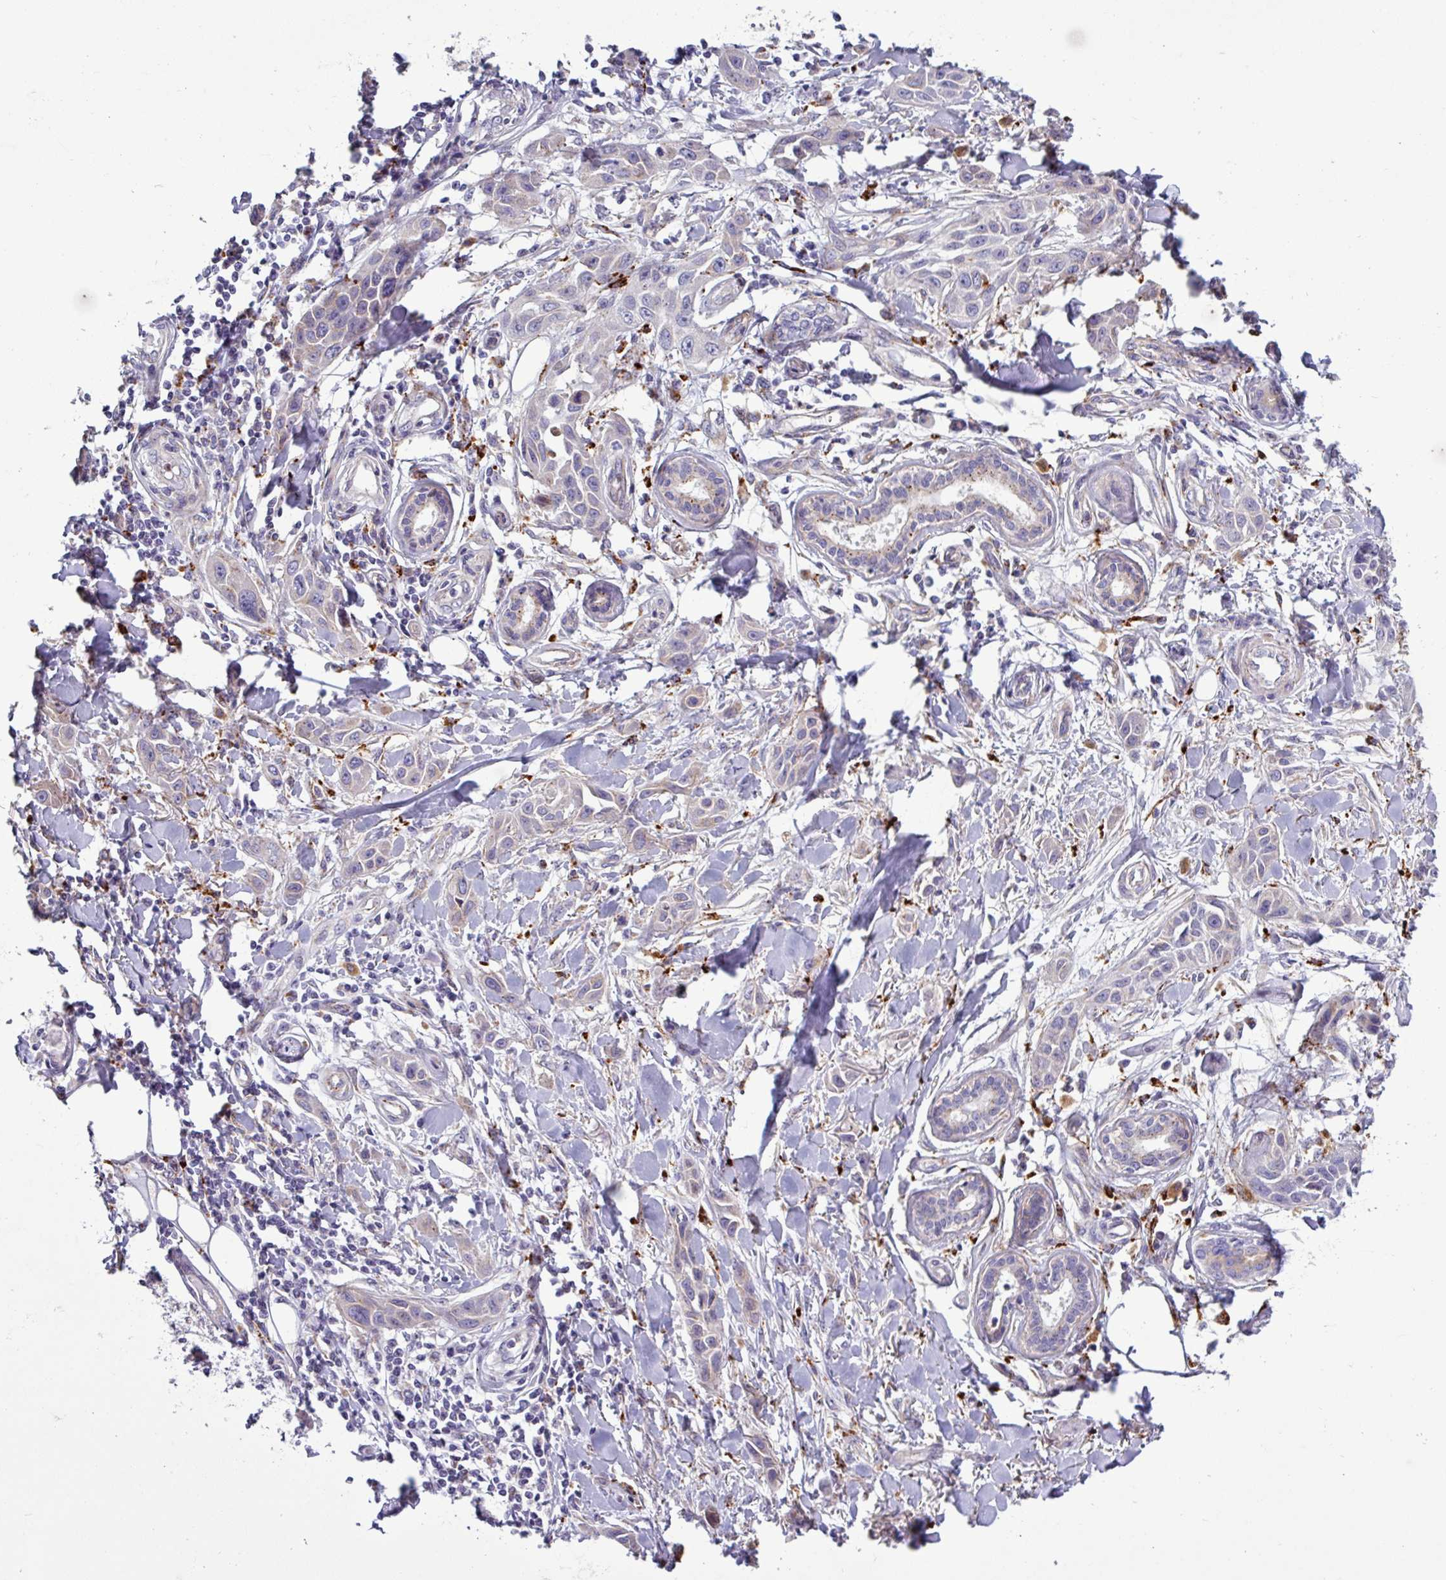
{"staining": {"intensity": "negative", "quantity": "none", "location": "none"}, "tissue": "skin cancer", "cell_type": "Tumor cells", "image_type": "cancer", "snomed": [{"axis": "morphology", "description": "Squamous cell carcinoma, NOS"}, {"axis": "topography", "description": "Skin"}], "caption": "An immunohistochemistry histopathology image of skin cancer is shown. There is no staining in tumor cells of skin cancer.", "gene": "AMIGO2", "patient": {"sex": "female", "age": 69}}